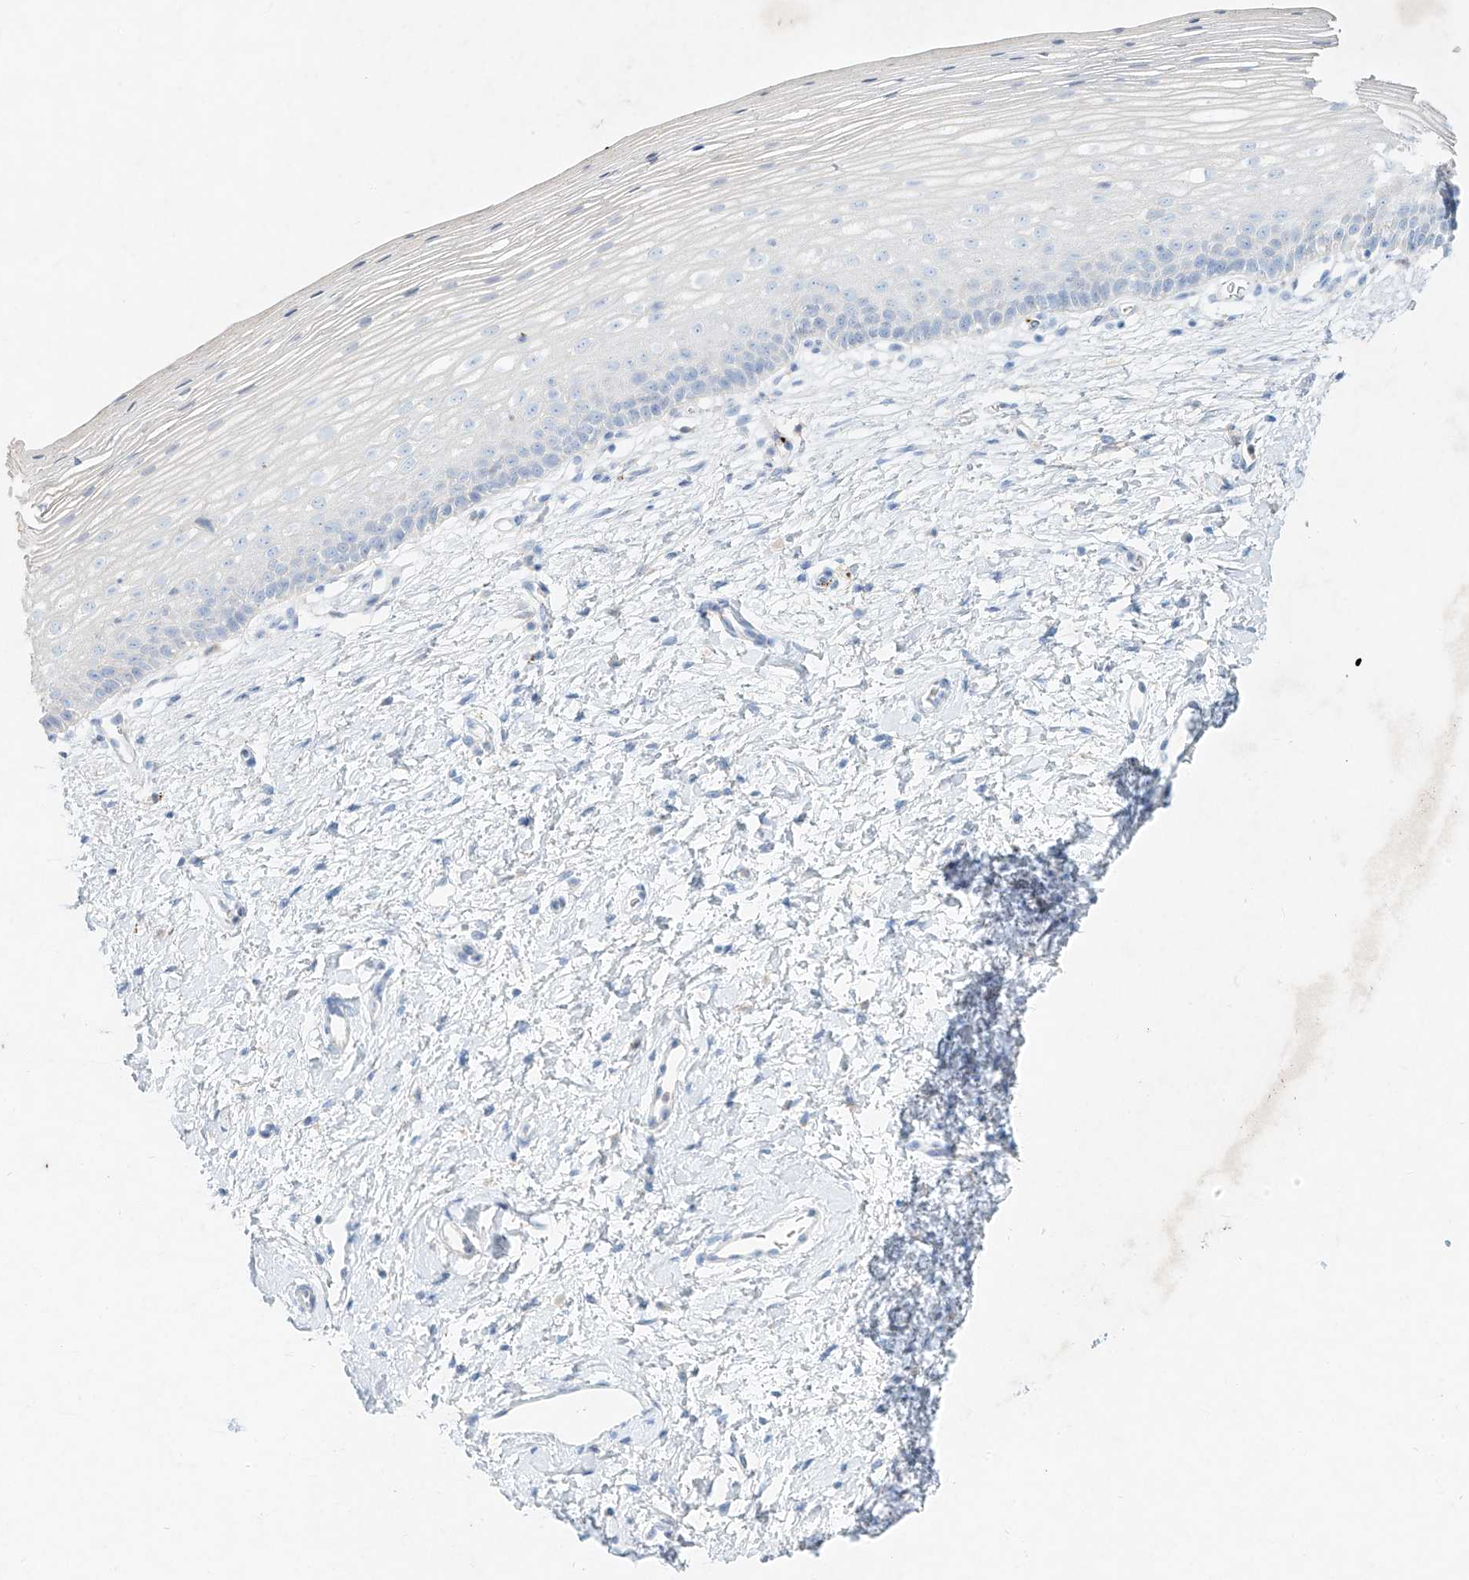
{"staining": {"intensity": "negative", "quantity": "none", "location": "none"}, "tissue": "cervix", "cell_type": "Glandular cells", "image_type": "normal", "snomed": [{"axis": "morphology", "description": "Normal tissue, NOS"}, {"axis": "topography", "description": "Cervix"}], "caption": "Immunohistochemistry photomicrograph of benign cervix stained for a protein (brown), which displays no positivity in glandular cells.", "gene": "PLEK", "patient": {"sex": "female", "age": 72}}